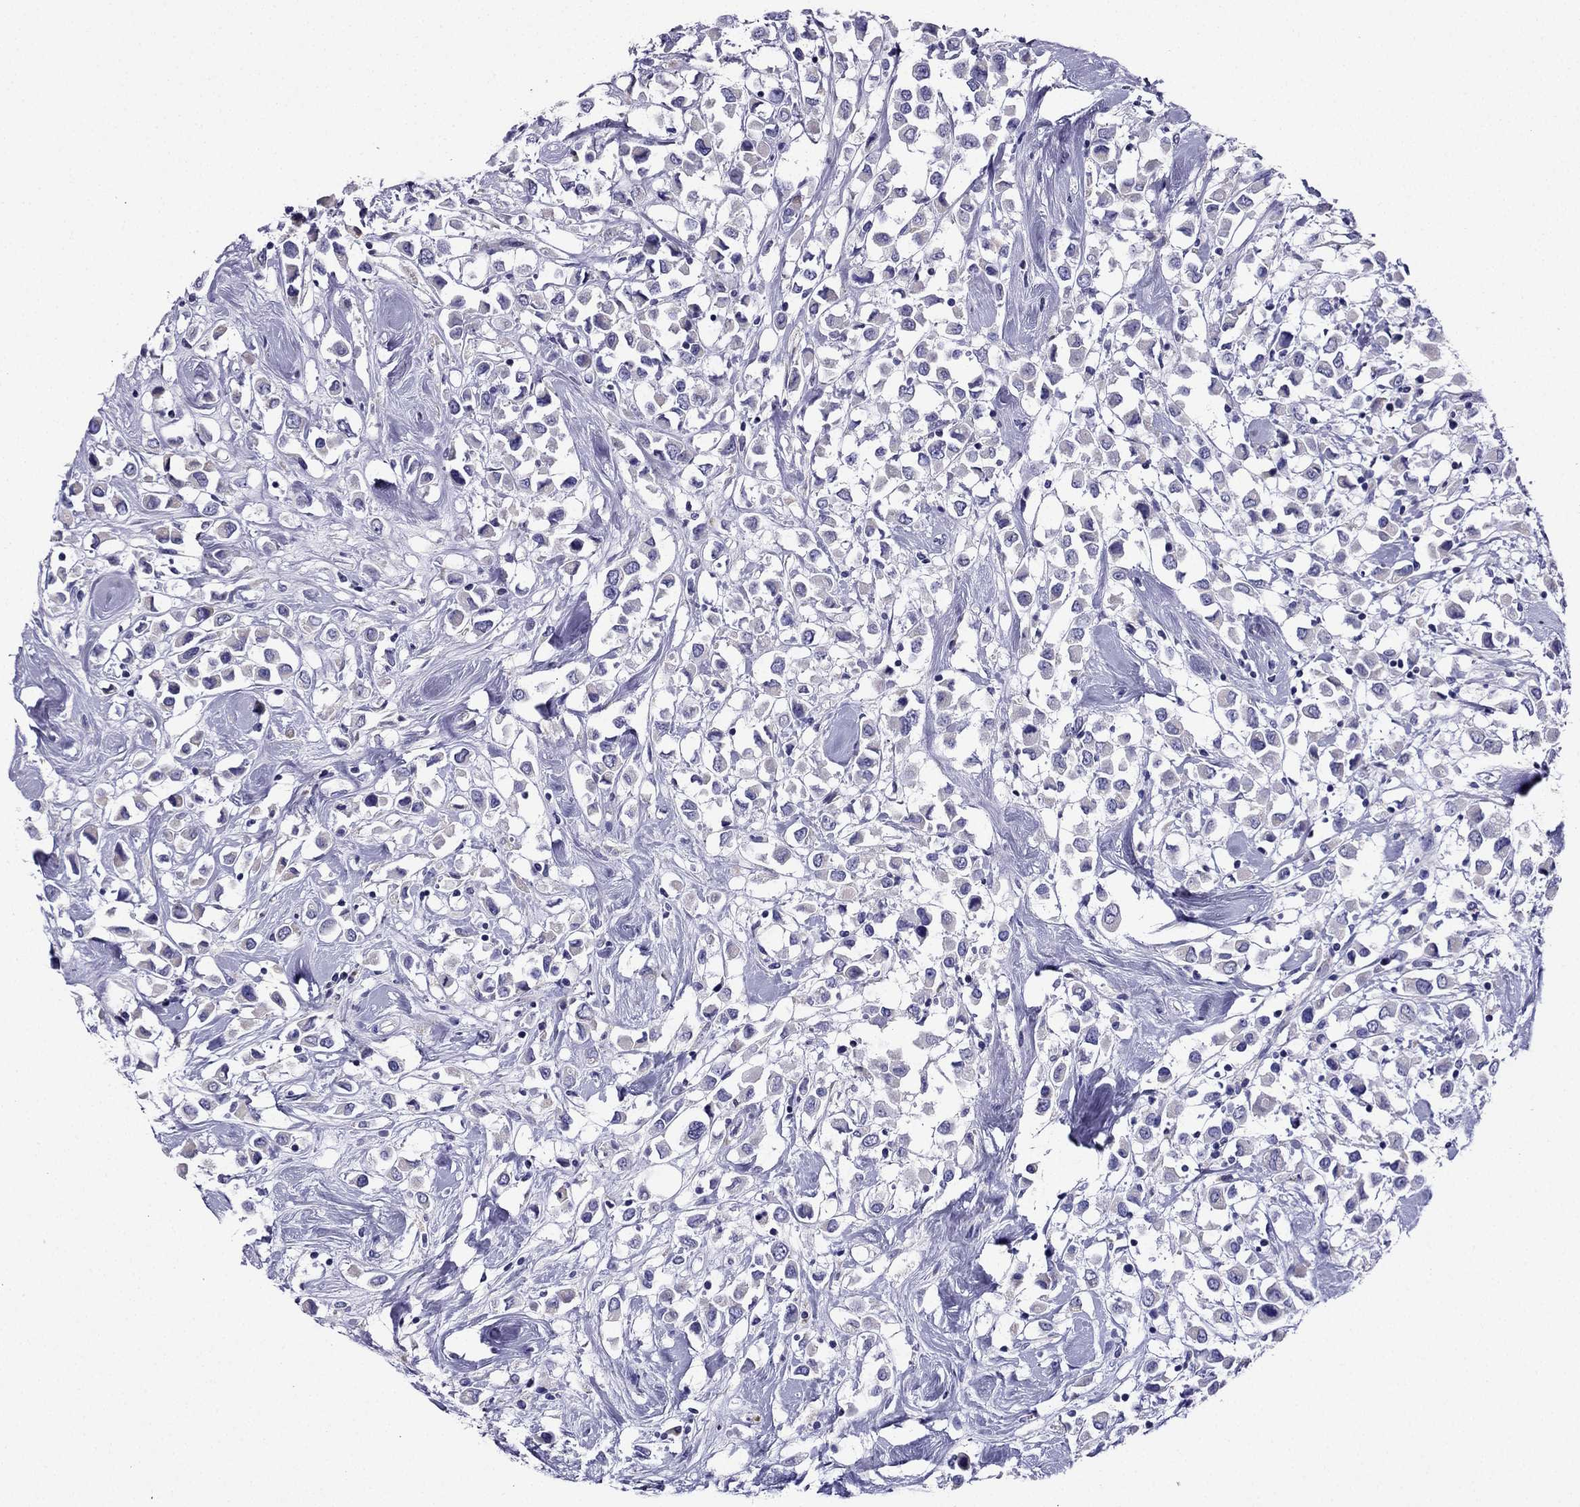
{"staining": {"intensity": "negative", "quantity": "none", "location": "none"}, "tissue": "breast cancer", "cell_type": "Tumor cells", "image_type": "cancer", "snomed": [{"axis": "morphology", "description": "Duct carcinoma"}, {"axis": "topography", "description": "Breast"}], "caption": "Histopathology image shows no protein staining in tumor cells of breast cancer tissue. (DAB IHC with hematoxylin counter stain).", "gene": "KIF5A", "patient": {"sex": "female", "age": 61}}